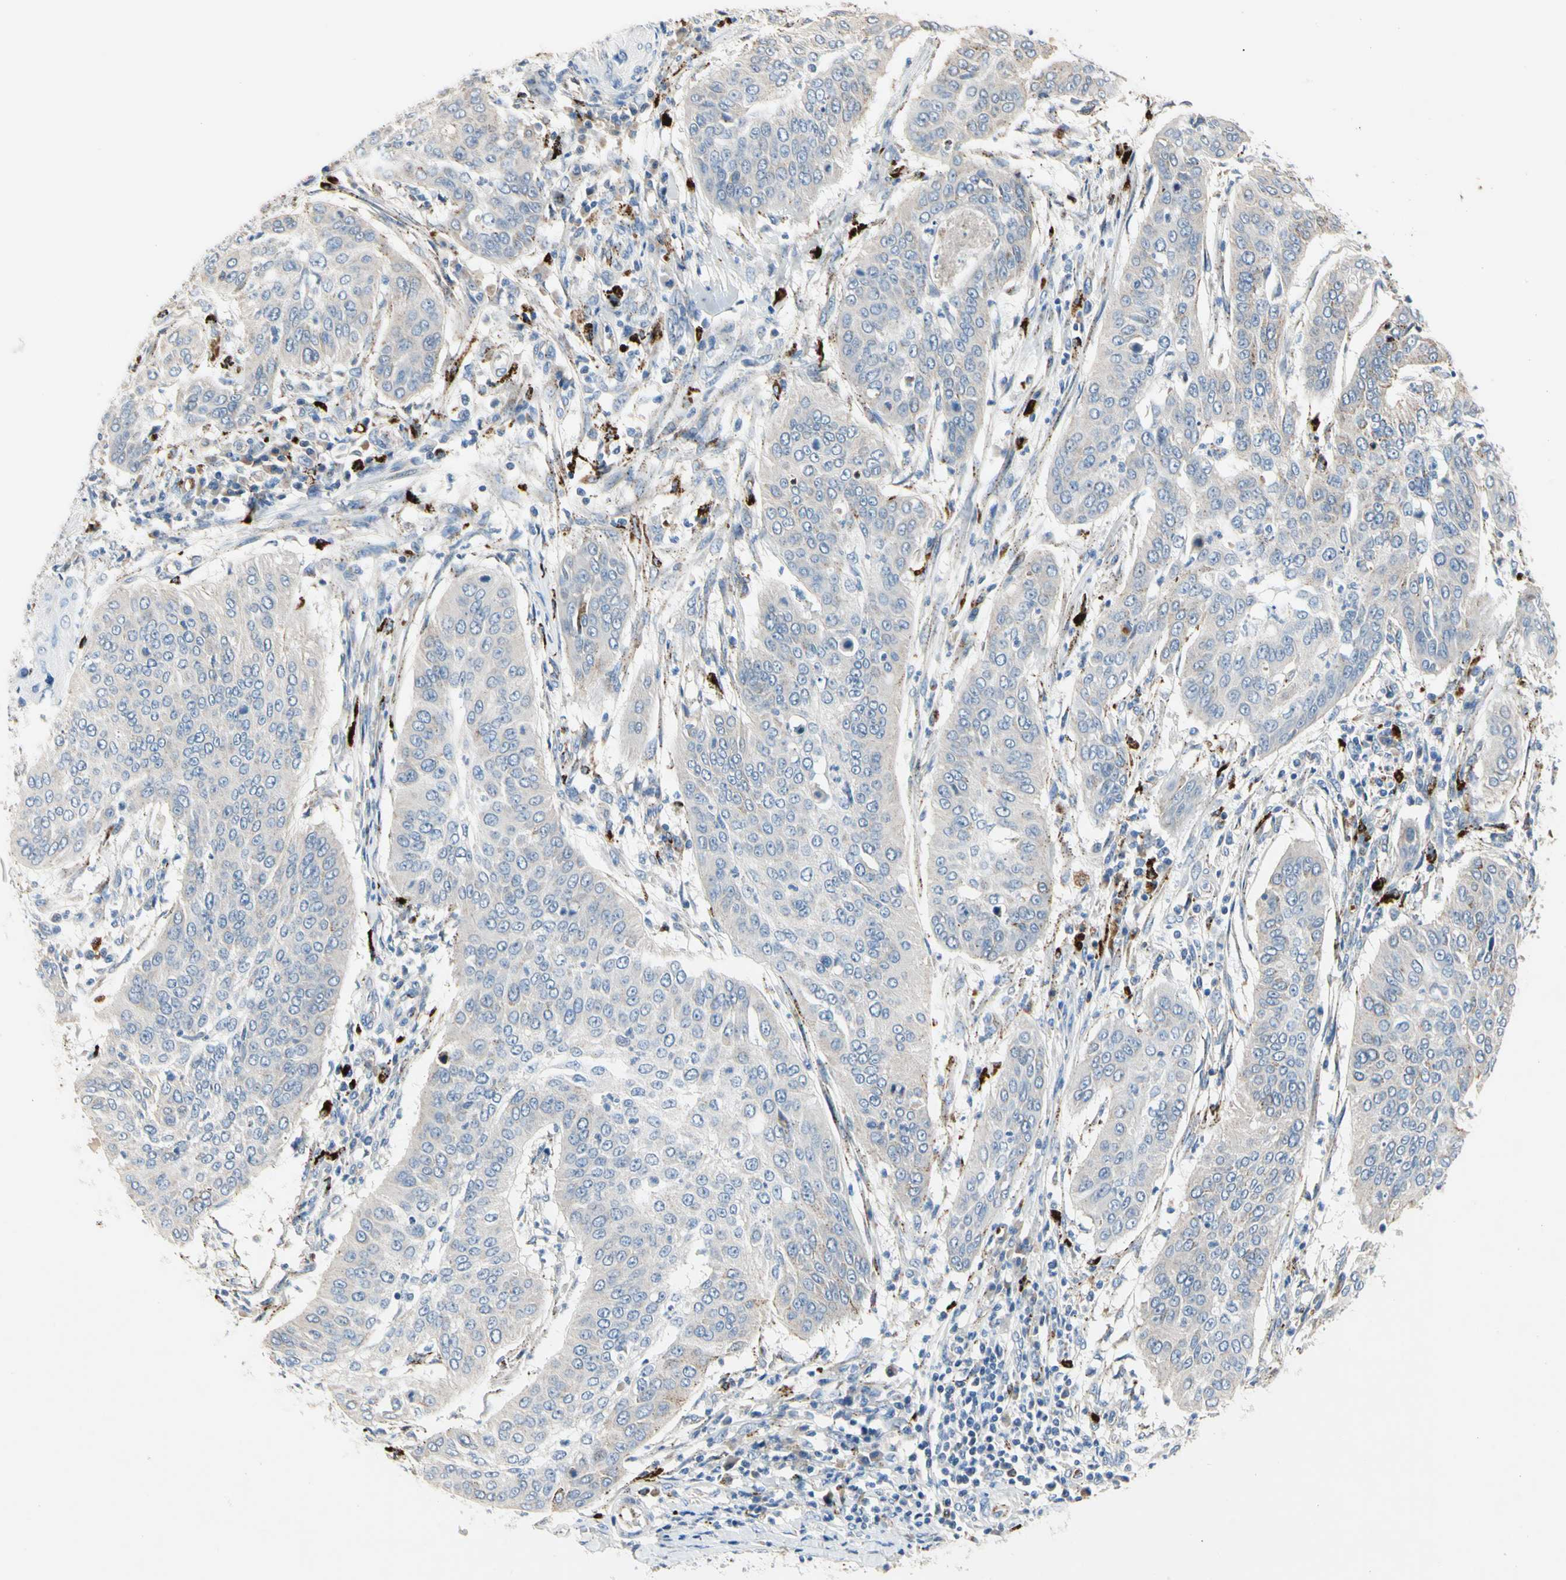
{"staining": {"intensity": "weak", "quantity": "<25%", "location": "cytoplasmic/membranous"}, "tissue": "cervical cancer", "cell_type": "Tumor cells", "image_type": "cancer", "snomed": [{"axis": "morphology", "description": "Normal tissue, NOS"}, {"axis": "morphology", "description": "Squamous cell carcinoma, NOS"}, {"axis": "topography", "description": "Cervix"}], "caption": "IHC of human cervical cancer demonstrates no staining in tumor cells.", "gene": "RETSAT", "patient": {"sex": "female", "age": 39}}